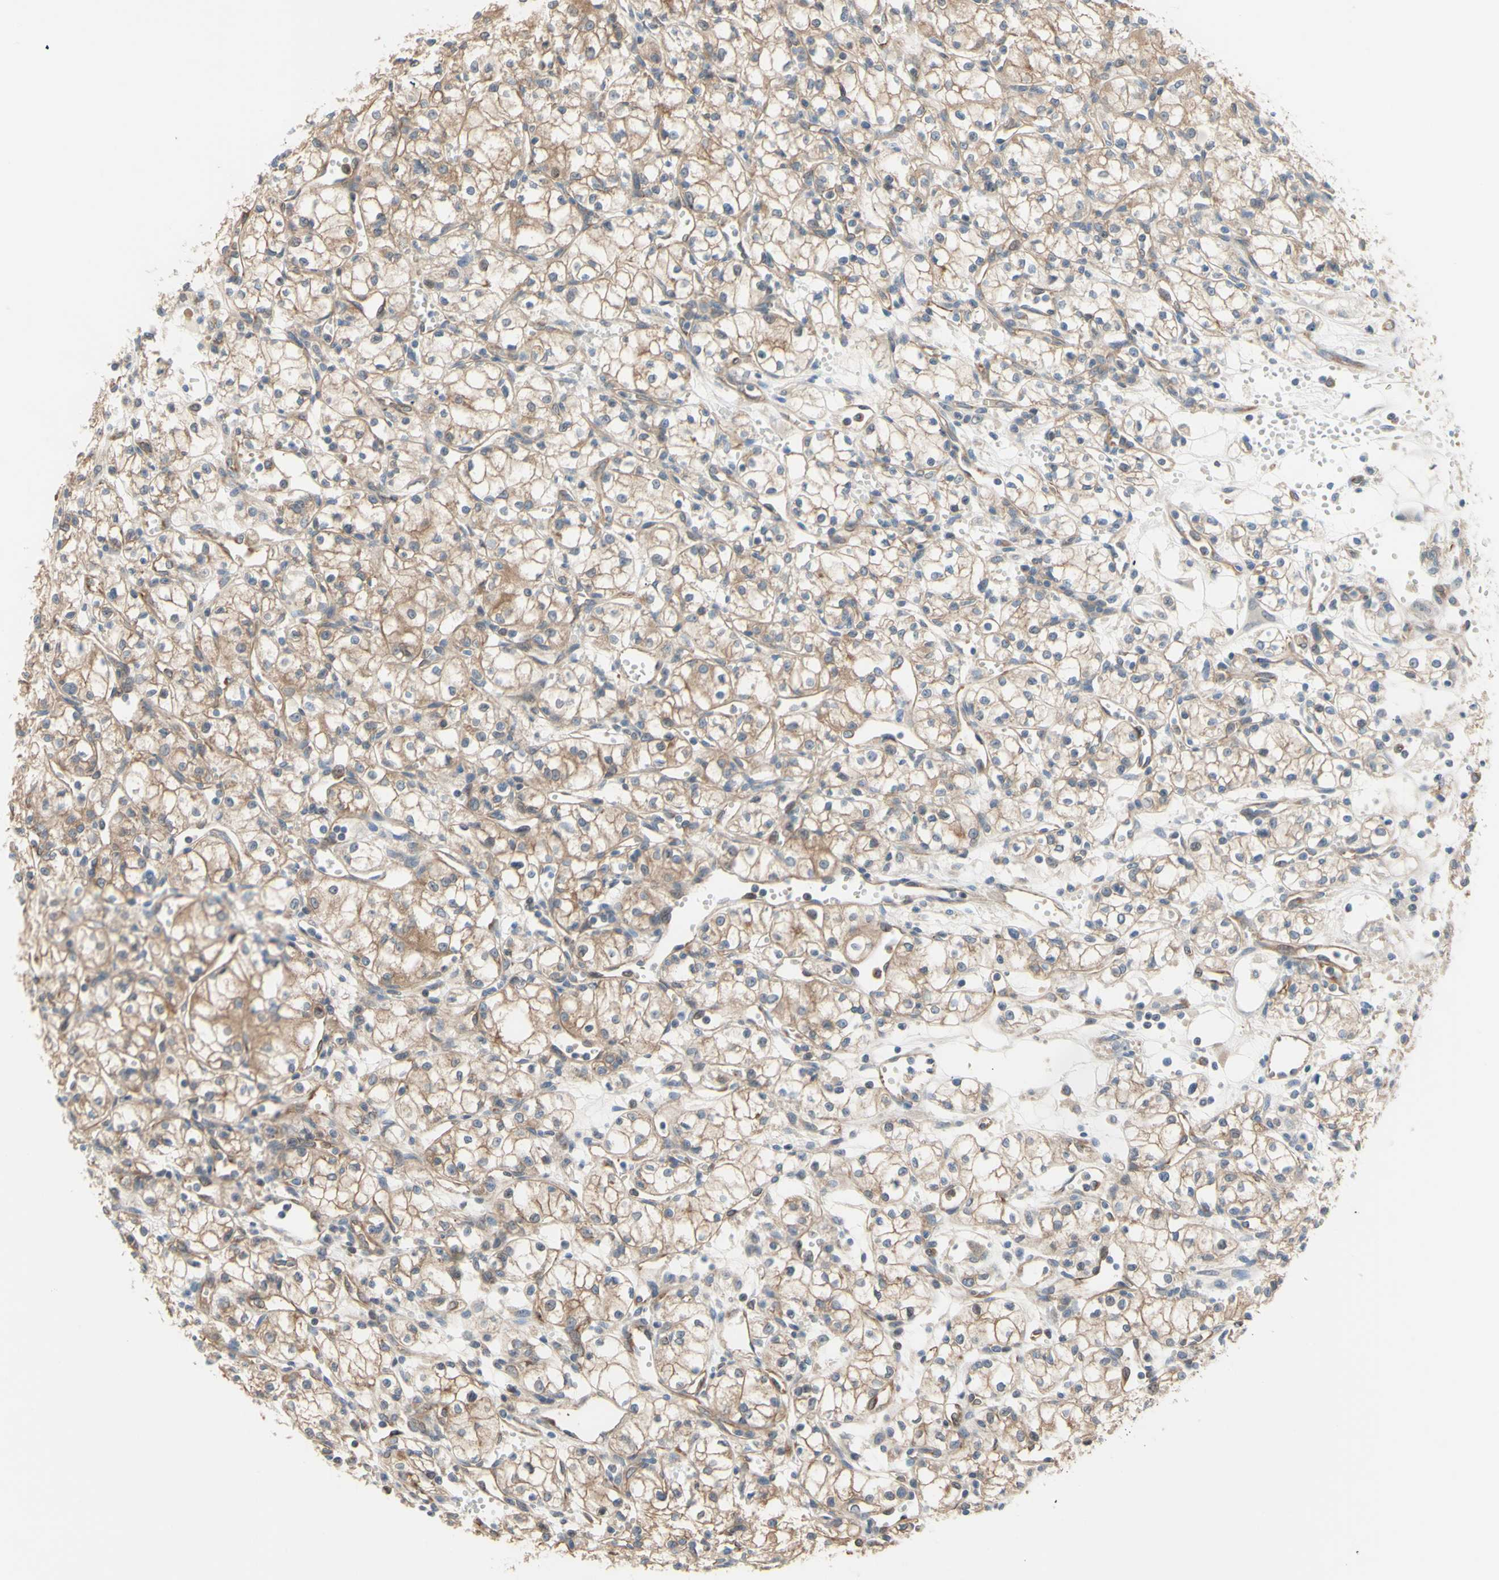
{"staining": {"intensity": "moderate", "quantity": ">75%", "location": "cytoplasmic/membranous"}, "tissue": "renal cancer", "cell_type": "Tumor cells", "image_type": "cancer", "snomed": [{"axis": "morphology", "description": "Normal tissue, NOS"}, {"axis": "morphology", "description": "Adenocarcinoma, NOS"}, {"axis": "topography", "description": "Kidney"}], "caption": "Protein expression analysis of human renal cancer reveals moderate cytoplasmic/membranous positivity in about >75% of tumor cells.", "gene": "DYNLRB1", "patient": {"sex": "male", "age": 59}}